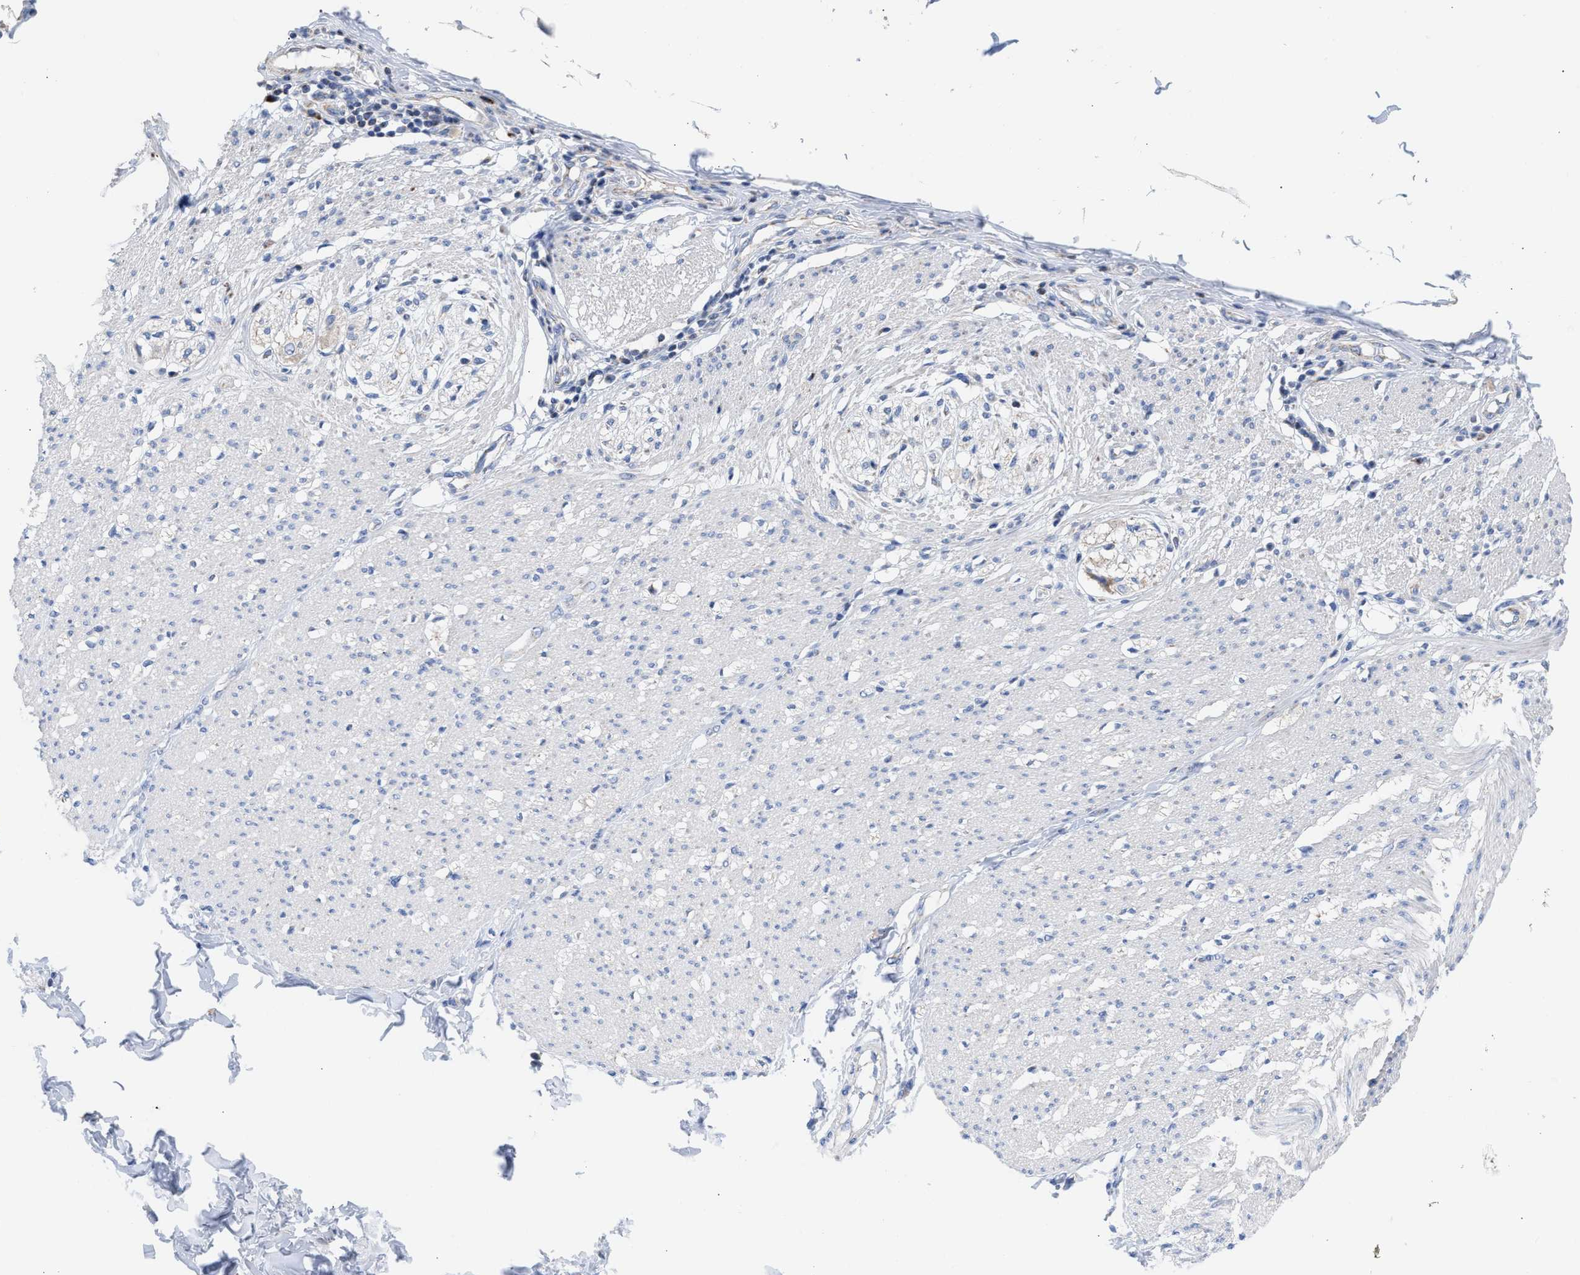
{"staining": {"intensity": "negative", "quantity": "none", "location": "none"}, "tissue": "smooth muscle", "cell_type": "Smooth muscle cells", "image_type": "normal", "snomed": [{"axis": "morphology", "description": "Normal tissue, NOS"}, {"axis": "morphology", "description": "Adenocarcinoma, NOS"}, {"axis": "topography", "description": "Colon"}, {"axis": "topography", "description": "Peripheral nerve tissue"}], "caption": "Immunohistochemistry photomicrograph of normal smooth muscle stained for a protein (brown), which exhibits no staining in smooth muscle cells.", "gene": "ACOT13", "patient": {"sex": "male", "age": 14}}